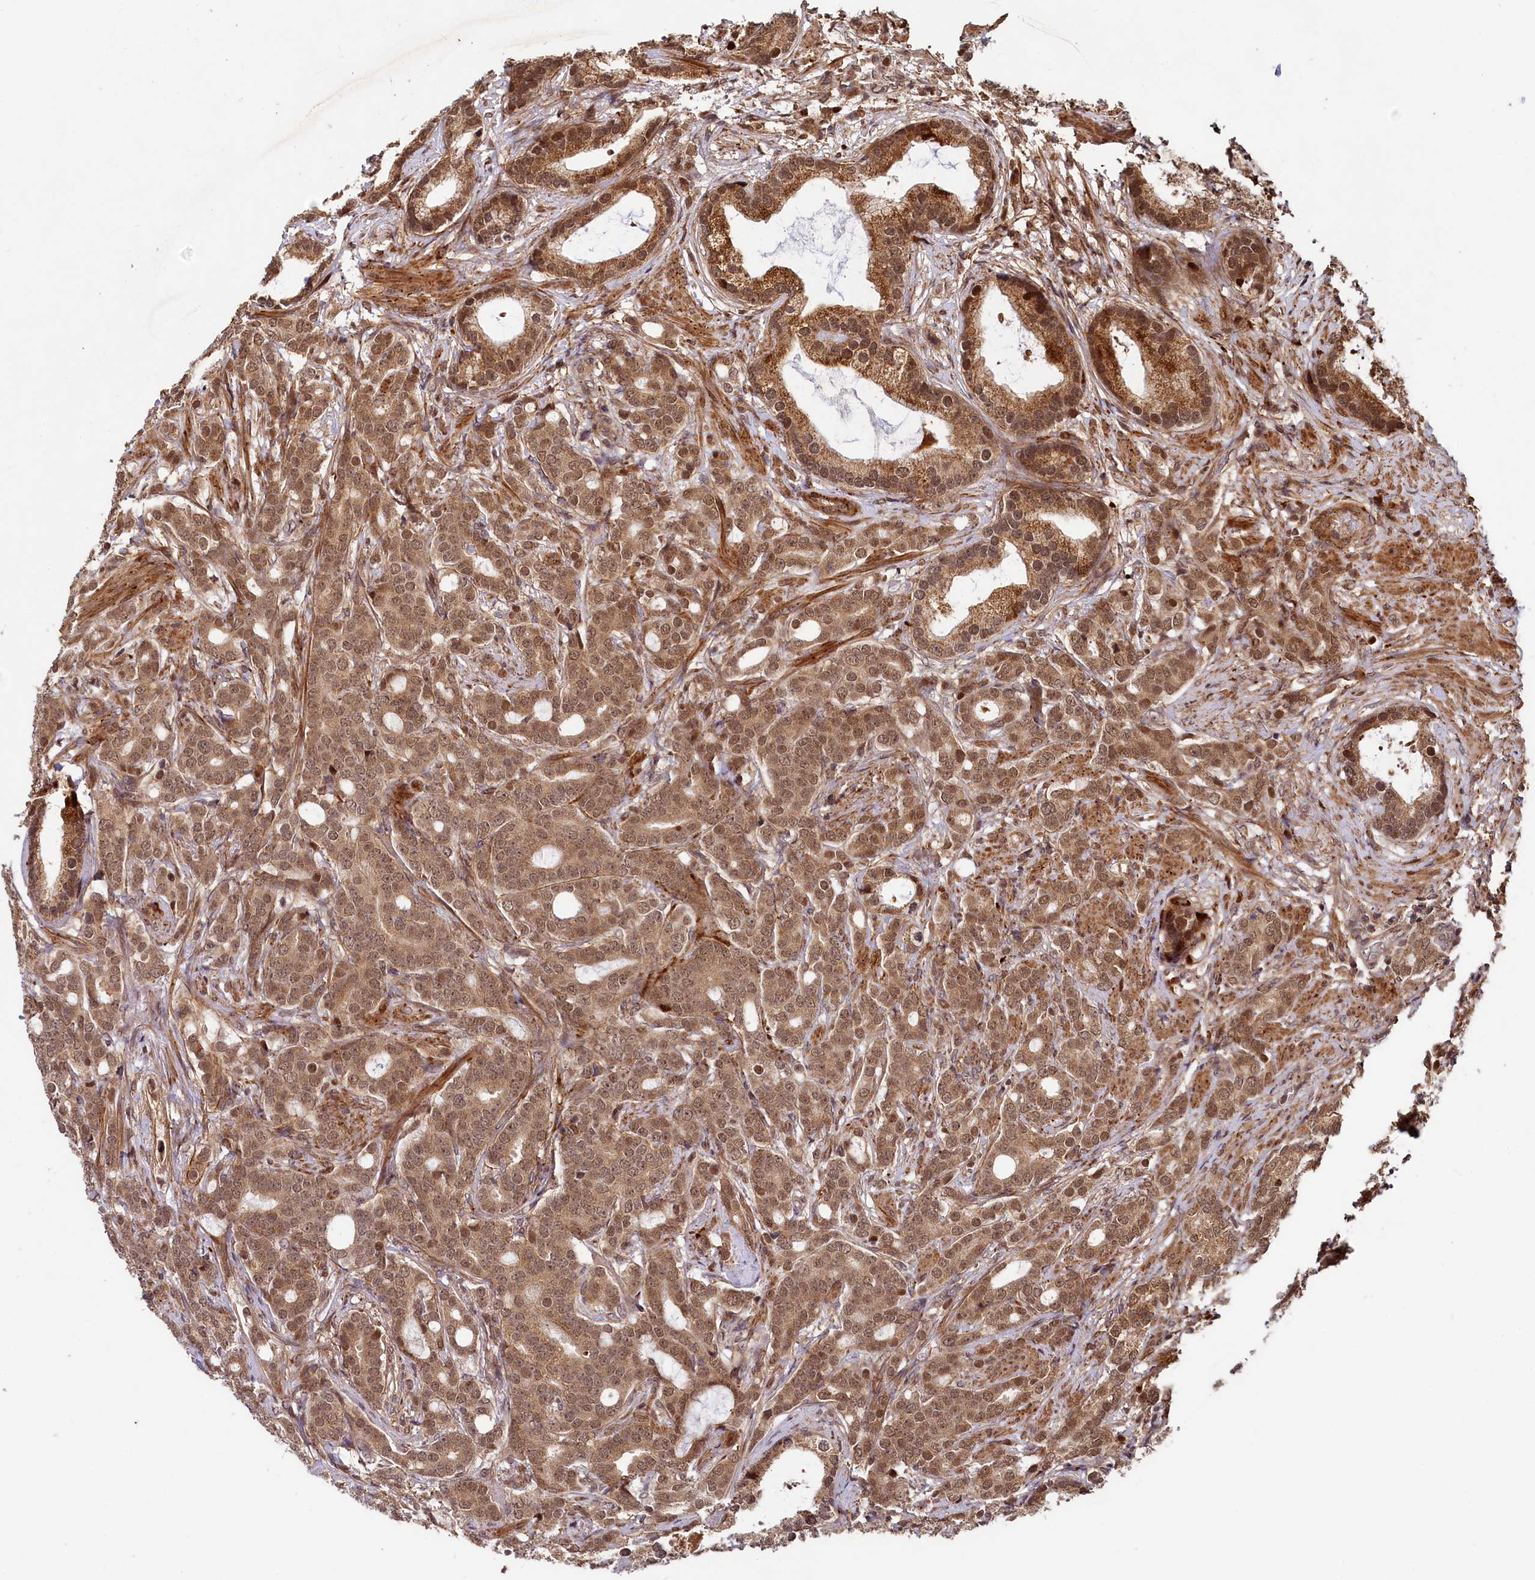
{"staining": {"intensity": "moderate", "quantity": ">75%", "location": "cytoplasmic/membranous,nuclear"}, "tissue": "prostate cancer", "cell_type": "Tumor cells", "image_type": "cancer", "snomed": [{"axis": "morphology", "description": "Adenocarcinoma, Low grade"}, {"axis": "topography", "description": "Prostate"}], "caption": "Brown immunohistochemical staining in human prostate adenocarcinoma (low-grade) displays moderate cytoplasmic/membranous and nuclear staining in approximately >75% of tumor cells.", "gene": "TRIM23", "patient": {"sex": "male", "age": 71}}